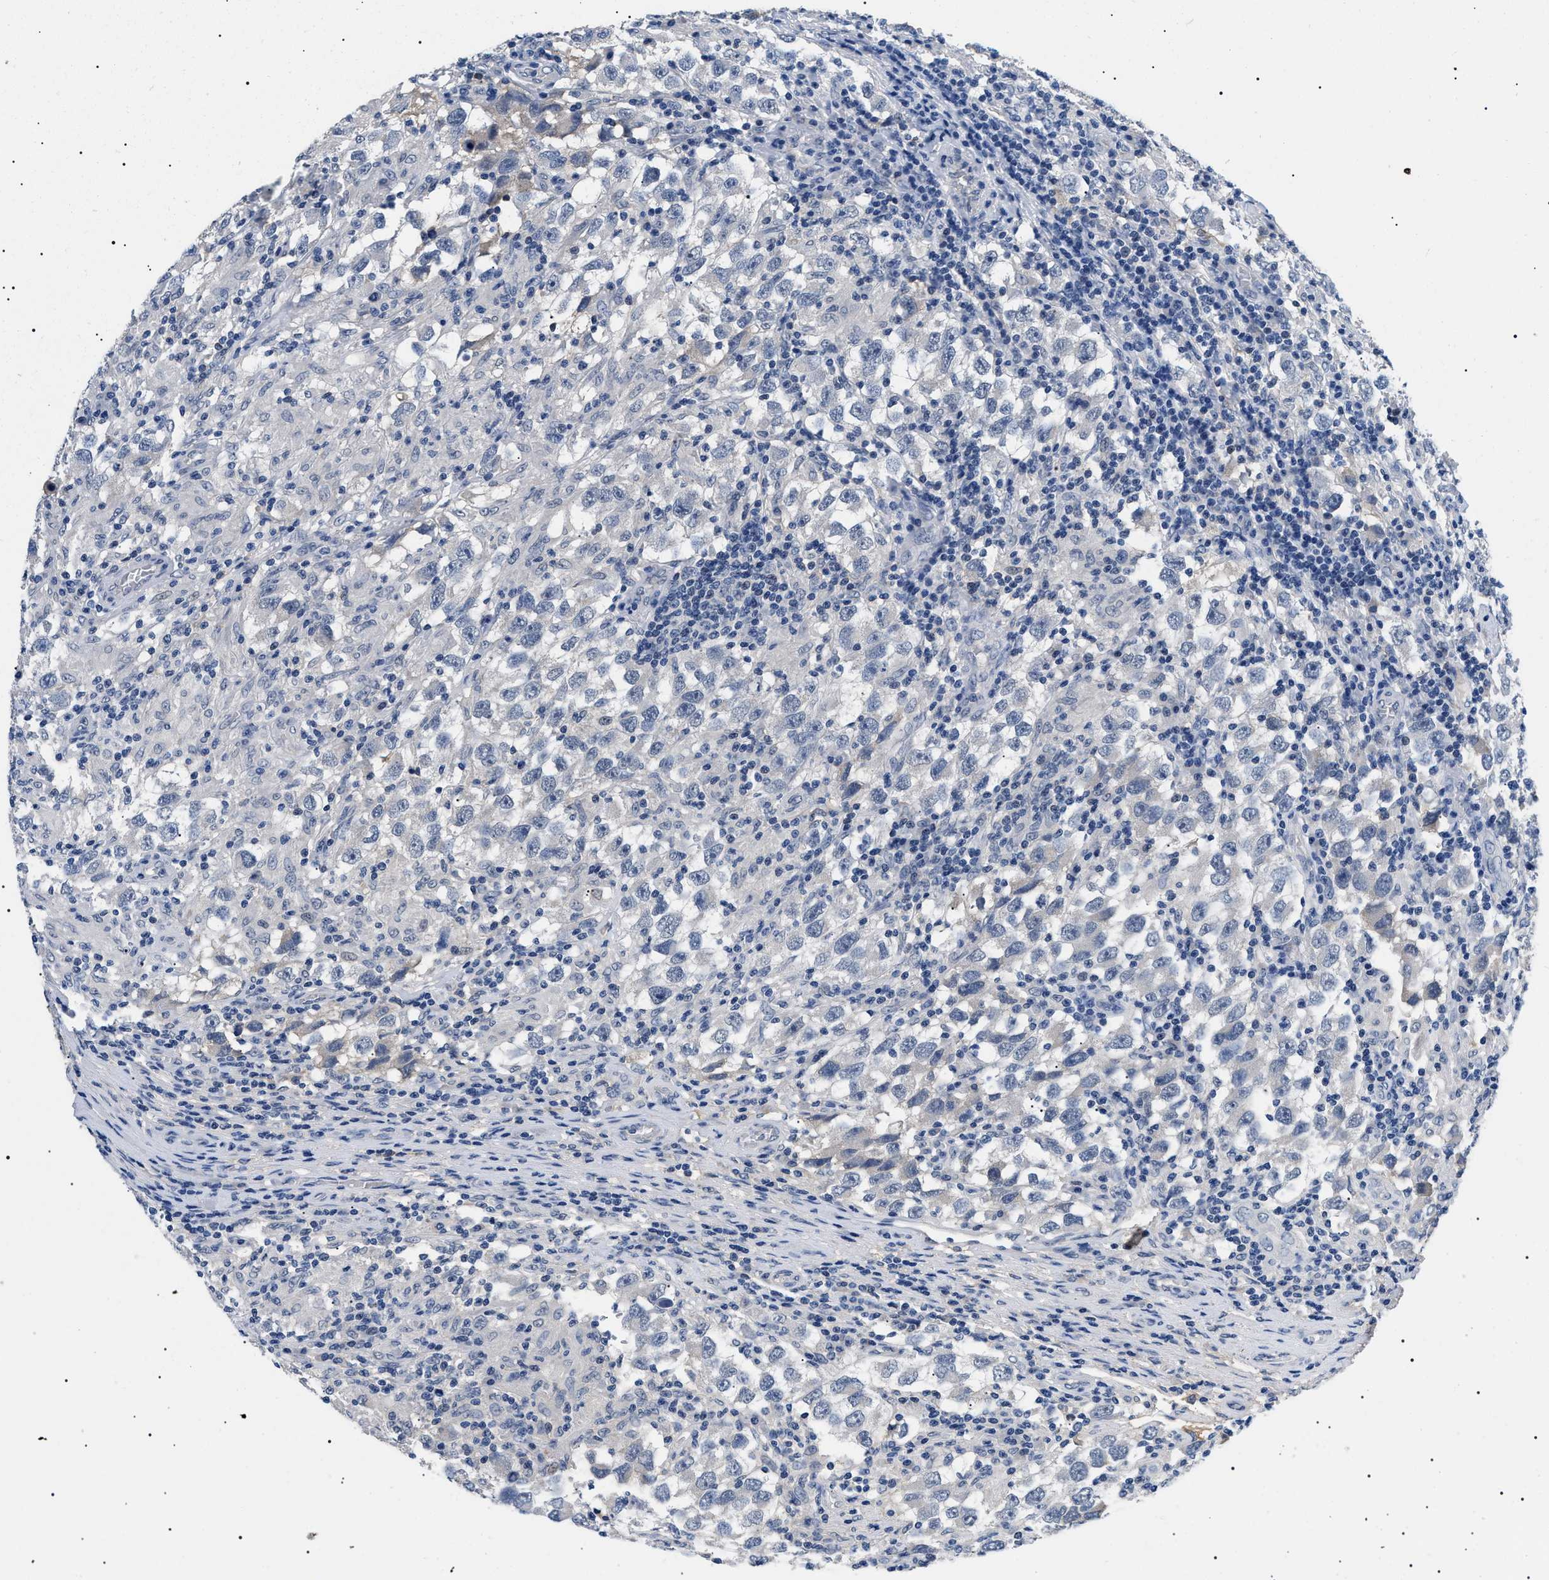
{"staining": {"intensity": "negative", "quantity": "none", "location": "none"}, "tissue": "testis cancer", "cell_type": "Tumor cells", "image_type": "cancer", "snomed": [{"axis": "morphology", "description": "Carcinoma, Embryonal, NOS"}, {"axis": "topography", "description": "Testis"}], "caption": "DAB (3,3'-diaminobenzidine) immunohistochemical staining of human testis cancer reveals no significant expression in tumor cells.", "gene": "PRRT2", "patient": {"sex": "male", "age": 21}}